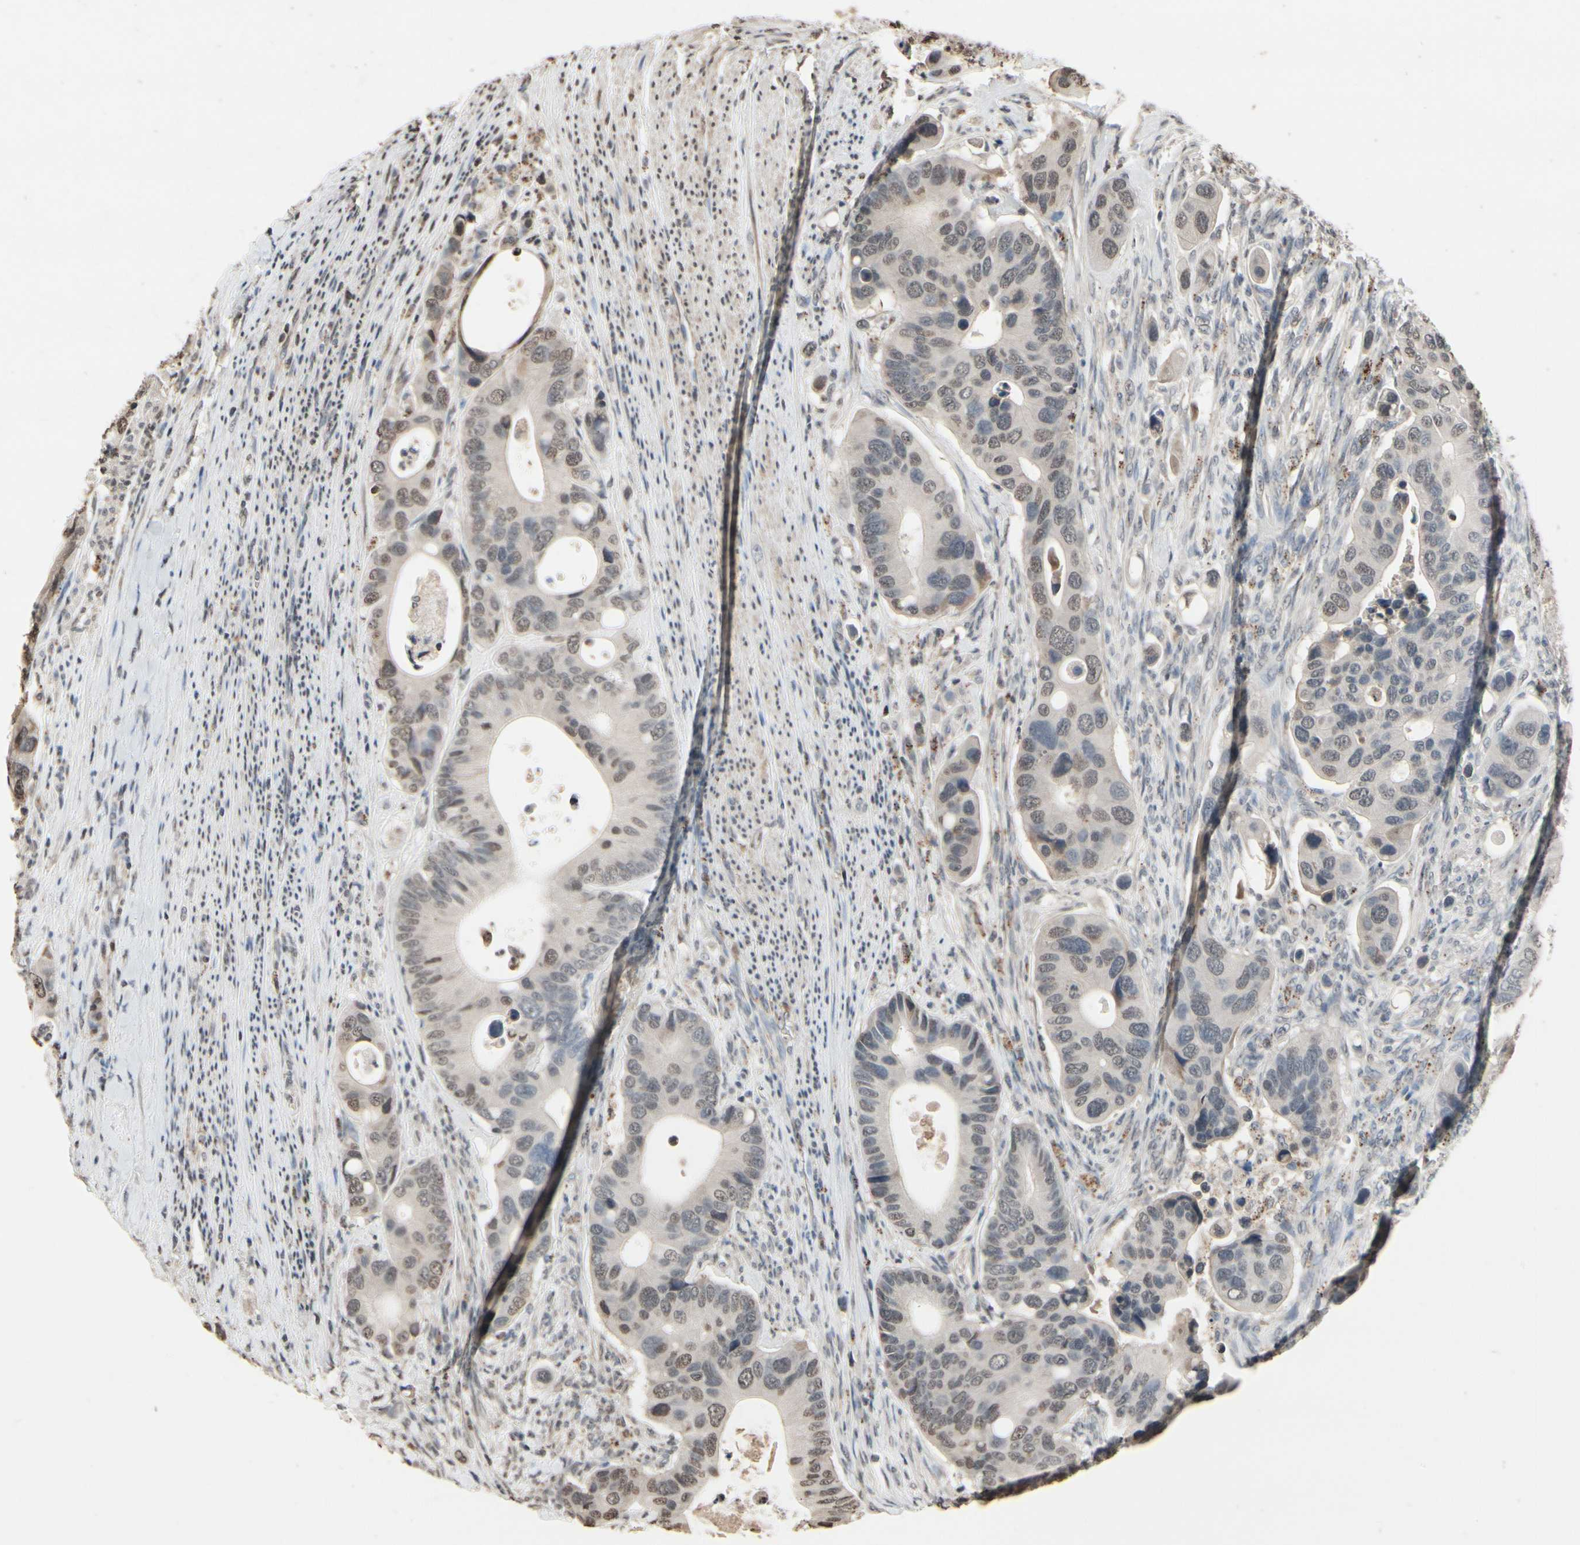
{"staining": {"intensity": "weak", "quantity": "<25%", "location": "nuclear"}, "tissue": "colorectal cancer", "cell_type": "Tumor cells", "image_type": "cancer", "snomed": [{"axis": "morphology", "description": "Adenocarcinoma, NOS"}, {"axis": "topography", "description": "Rectum"}], "caption": "There is no significant staining in tumor cells of adenocarcinoma (colorectal).", "gene": "HIPK2", "patient": {"sex": "female", "age": 57}}